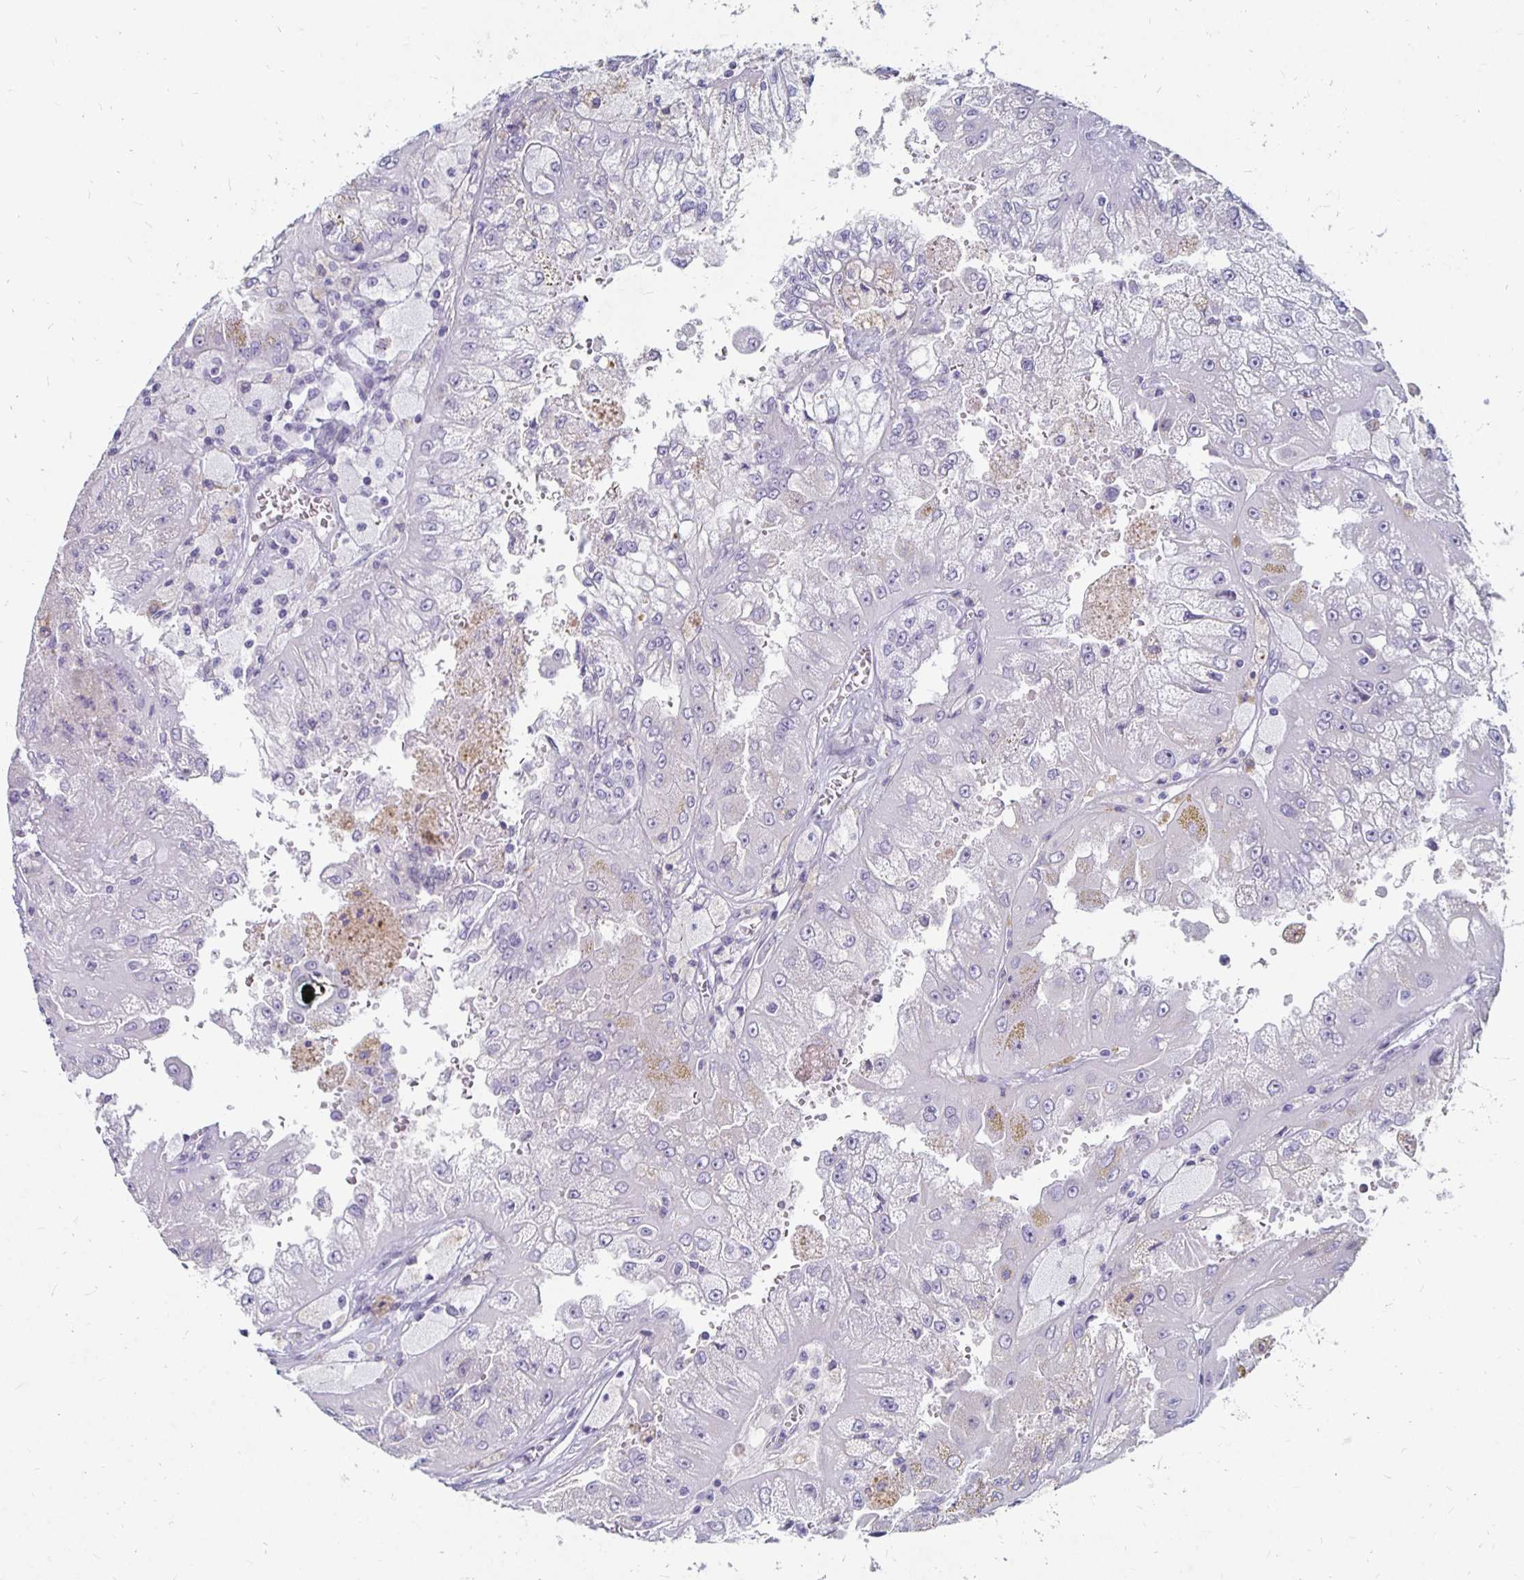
{"staining": {"intensity": "negative", "quantity": "none", "location": "none"}, "tissue": "renal cancer", "cell_type": "Tumor cells", "image_type": "cancer", "snomed": [{"axis": "morphology", "description": "Adenocarcinoma, NOS"}, {"axis": "topography", "description": "Kidney"}], "caption": "Adenocarcinoma (renal) was stained to show a protein in brown. There is no significant positivity in tumor cells.", "gene": "KCNQ2", "patient": {"sex": "male", "age": 58}}